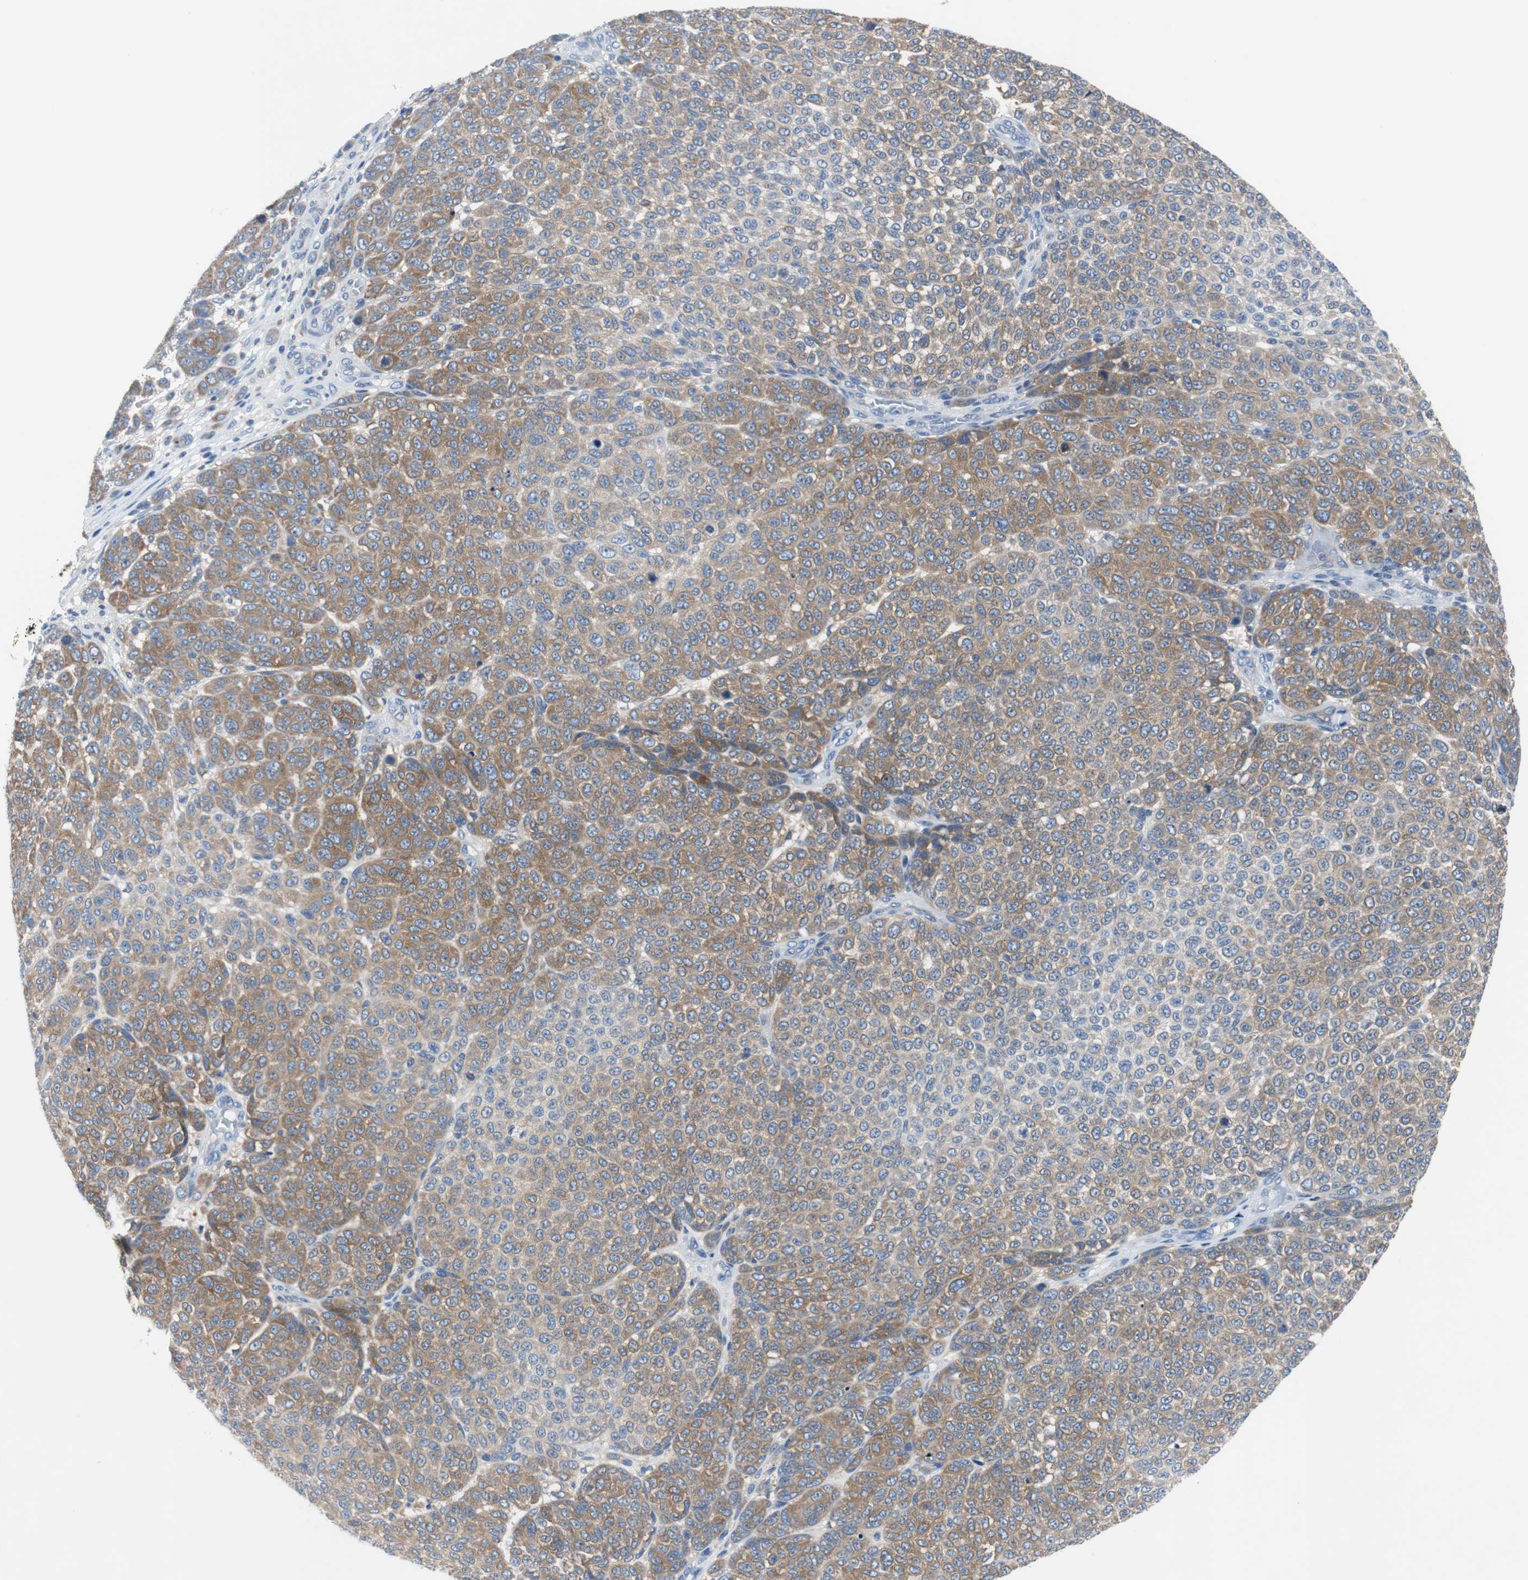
{"staining": {"intensity": "moderate", "quantity": ">75%", "location": "cytoplasmic/membranous"}, "tissue": "melanoma", "cell_type": "Tumor cells", "image_type": "cancer", "snomed": [{"axis": "morphology", "description": "Malignant melanoma, NOS"}, {"axis": "topography", "description": "Skin"}], "caption": "IHC image of malignant melanoma stained for a protein (brown), which exhibits medium levels of moderate cytoplasmic/membranous positivity in approximately >75% of tumor cells.", "gene": "EEF2K", "patient": {"sex": "male", "age": 59}}